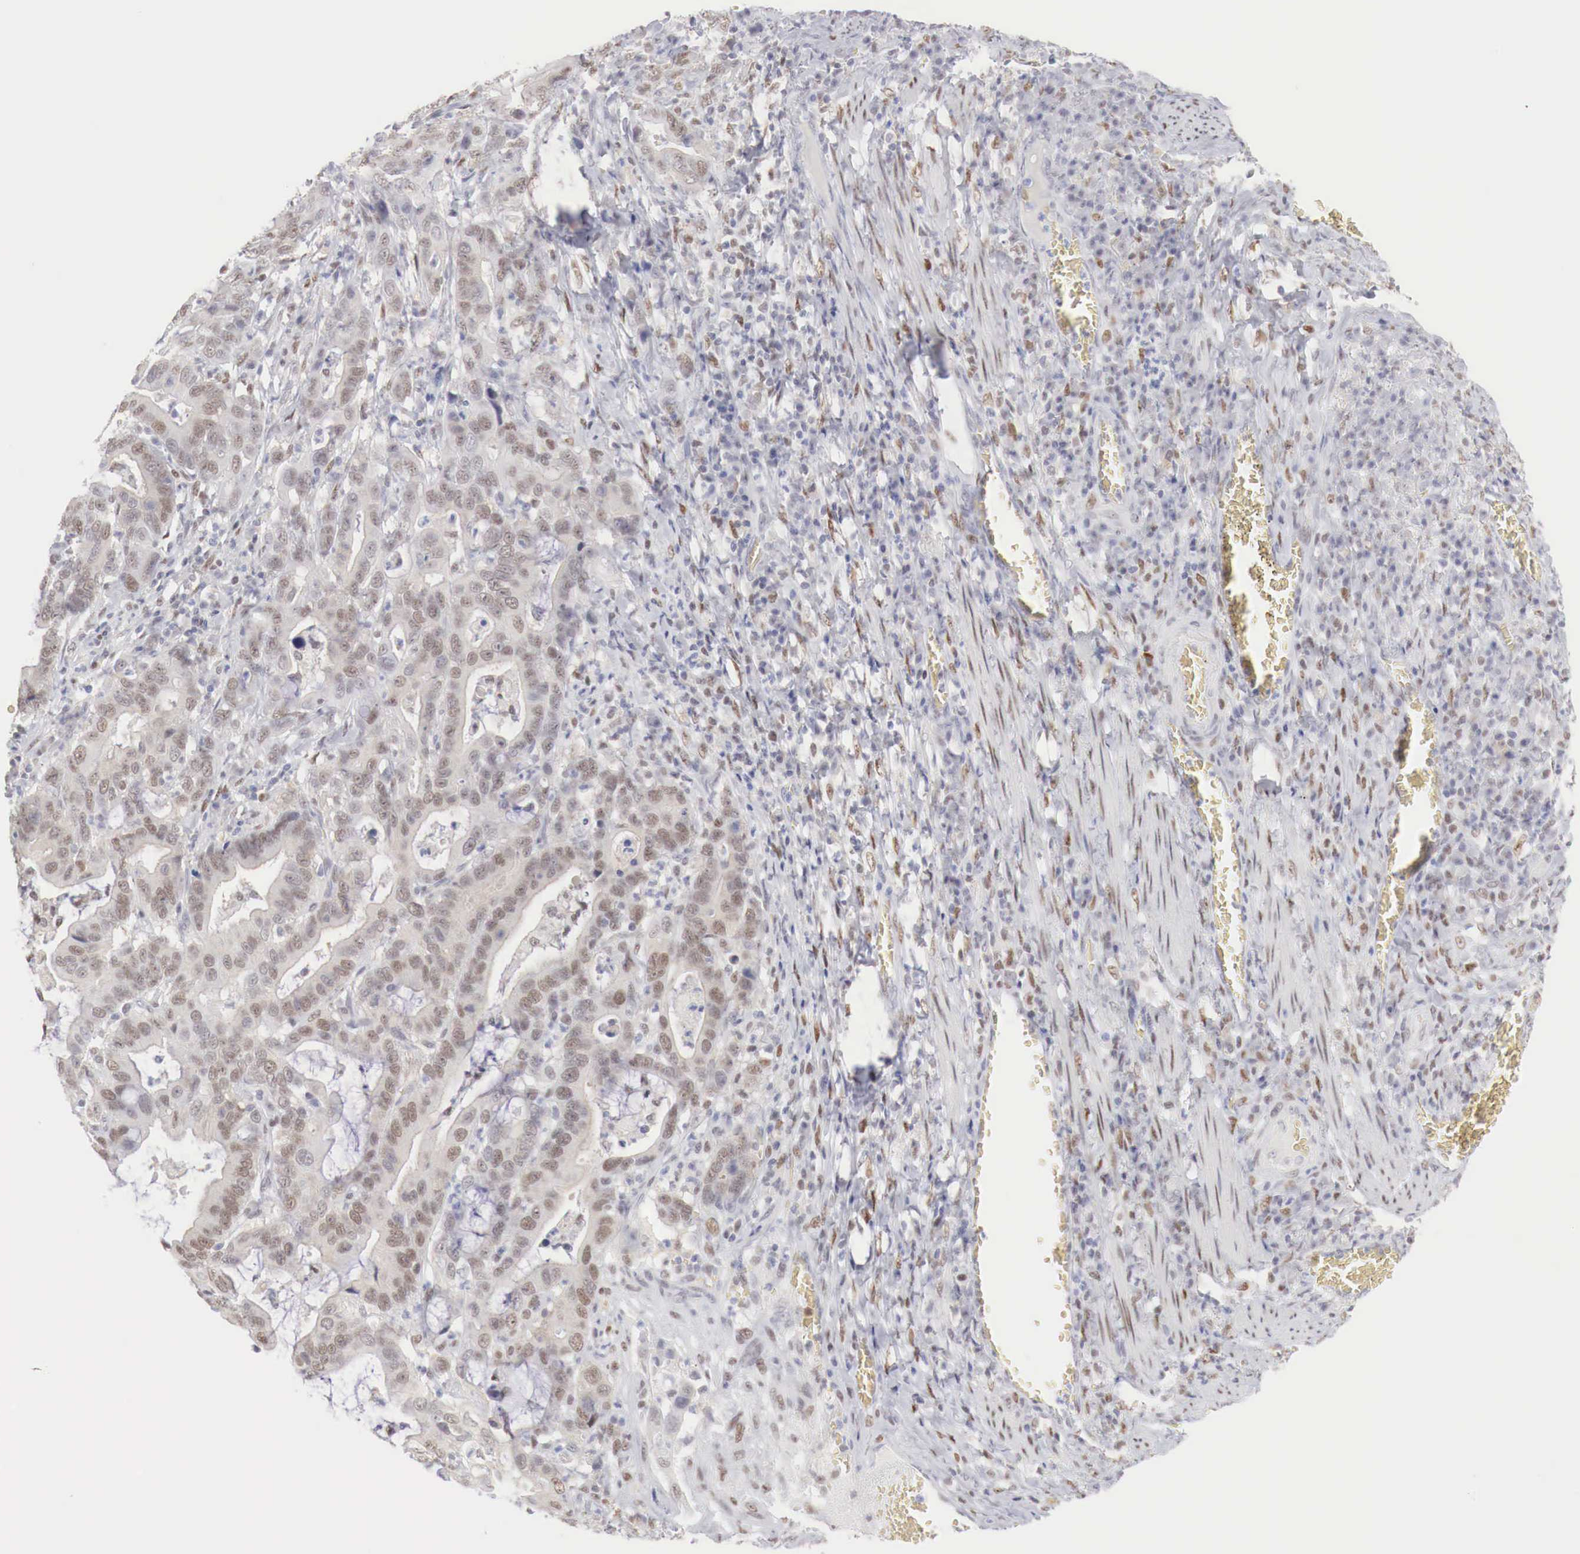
{"staining": {"intensity": "moderate", "quantity": ">75%", "location": "nuclear"}, "tissue": "stomach cancer", "cell_type": "Tumor cells", "image_type": "cancer", "snomed": [{"axis": "morphology", "description": "Adenocarcinoma, NOS"}, {"axis": "topography", "description": "Stomach, upper"}], "caption": "Stomach cancer (adenocarcinoma) was stained to show a protein in brown. There is medium levels of moderate nuclear positivity in approximately >75% of tumor cells.", "gene": "FOXP2", "patient": {"sex": "male", "age": 63}}